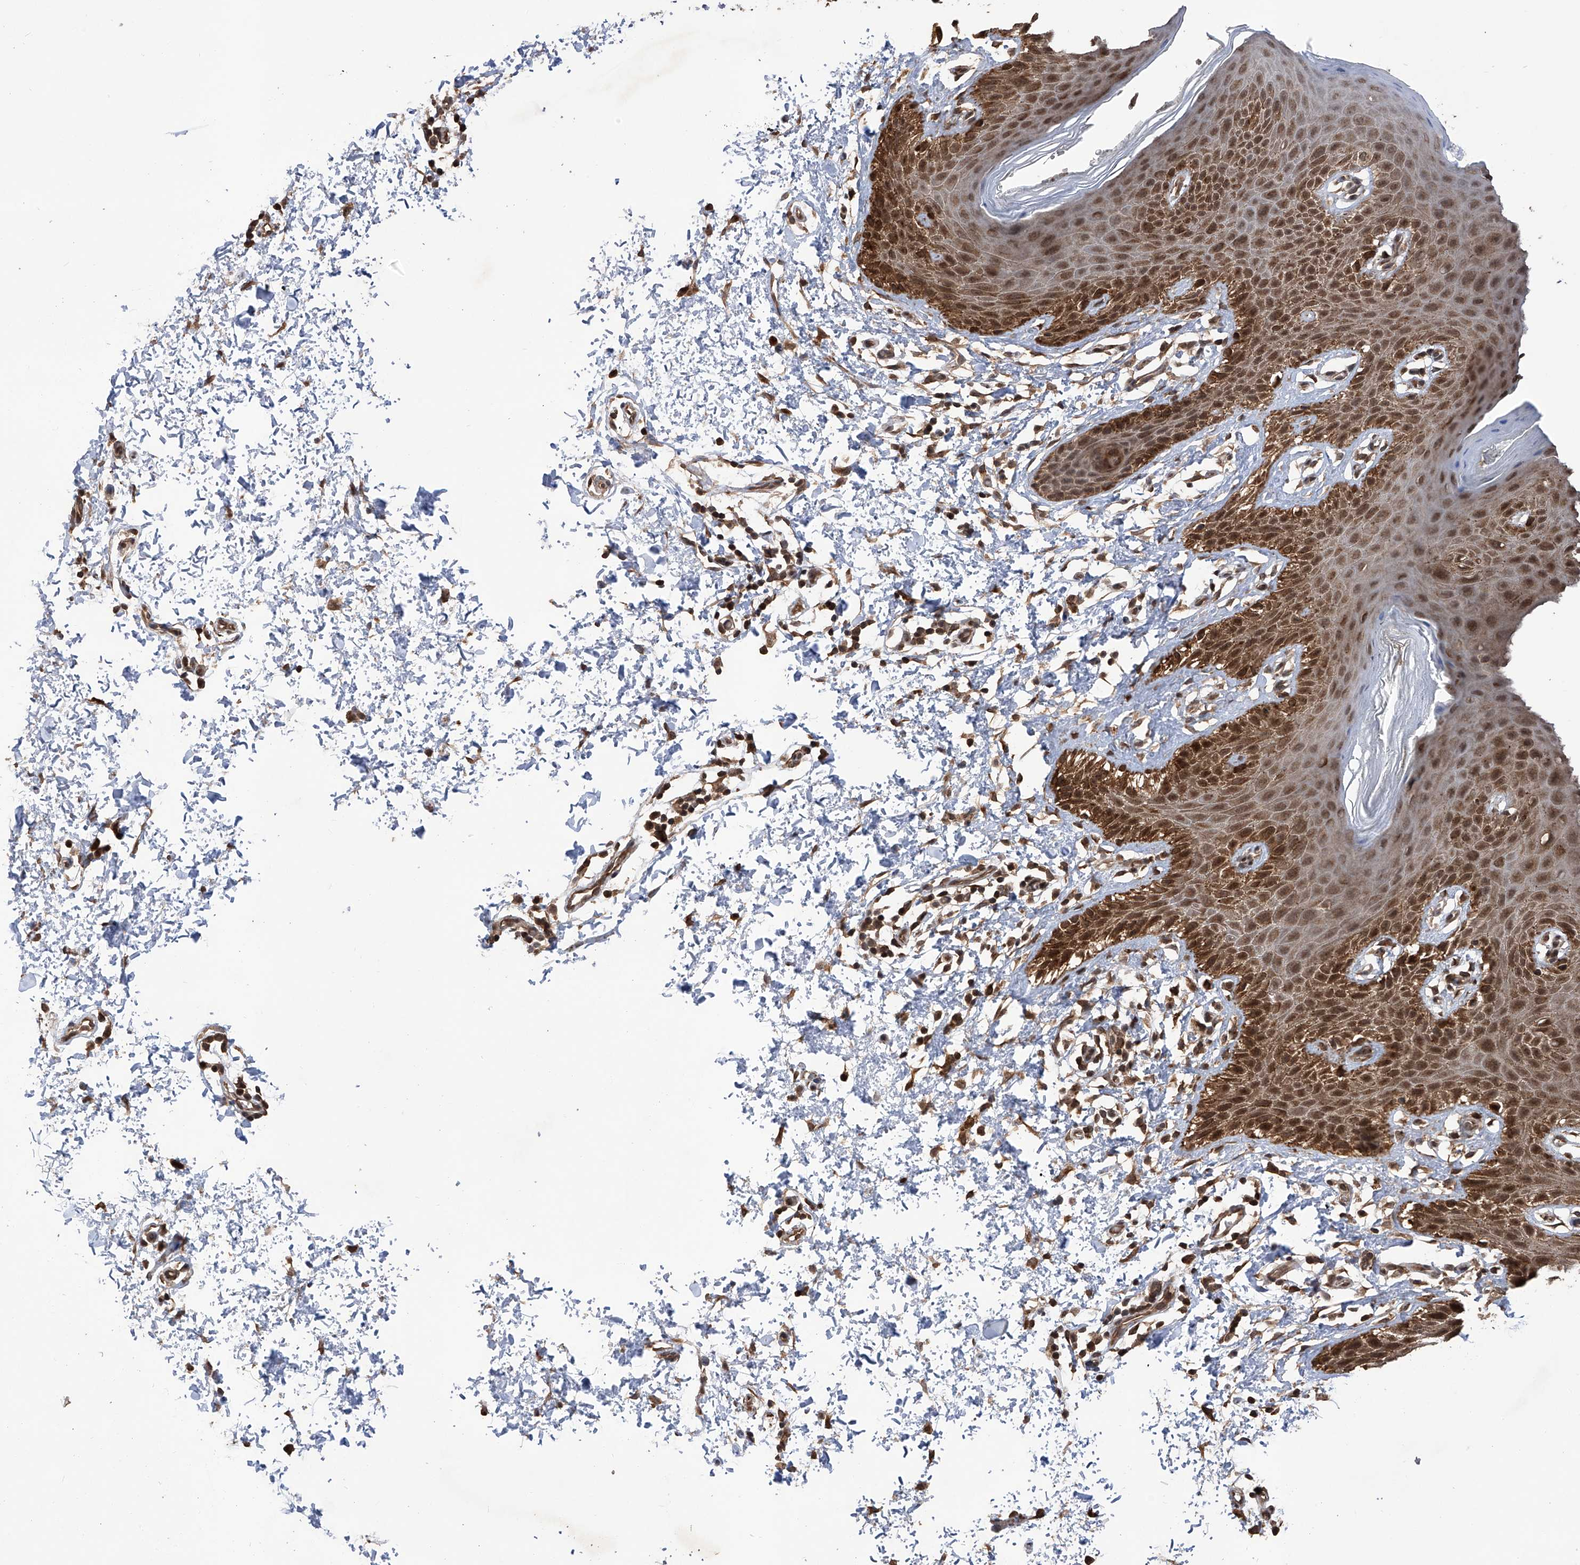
{"staining": {"intensity": "strong", "quantity": "25%-75%", "location": "cytoplasmic/membranous,nuclear"}, "tissue": "skin", "cell_type": "Epidermal cells", "image_type": "normal", "snomed": [{"axis": "morphology", "description": "Normal tissue, NOS"}, {"axis": "topography", "description": "Anal"}], "caption": "About 25%-75% of epidermal cells in benign human skin display strong cytoplasmic/membranous,nuclear protein positivity as visualized by brown immunohistochemical staining.", "gene": "LYSMD4", "patient": {"sex": "male", "age": 44}}